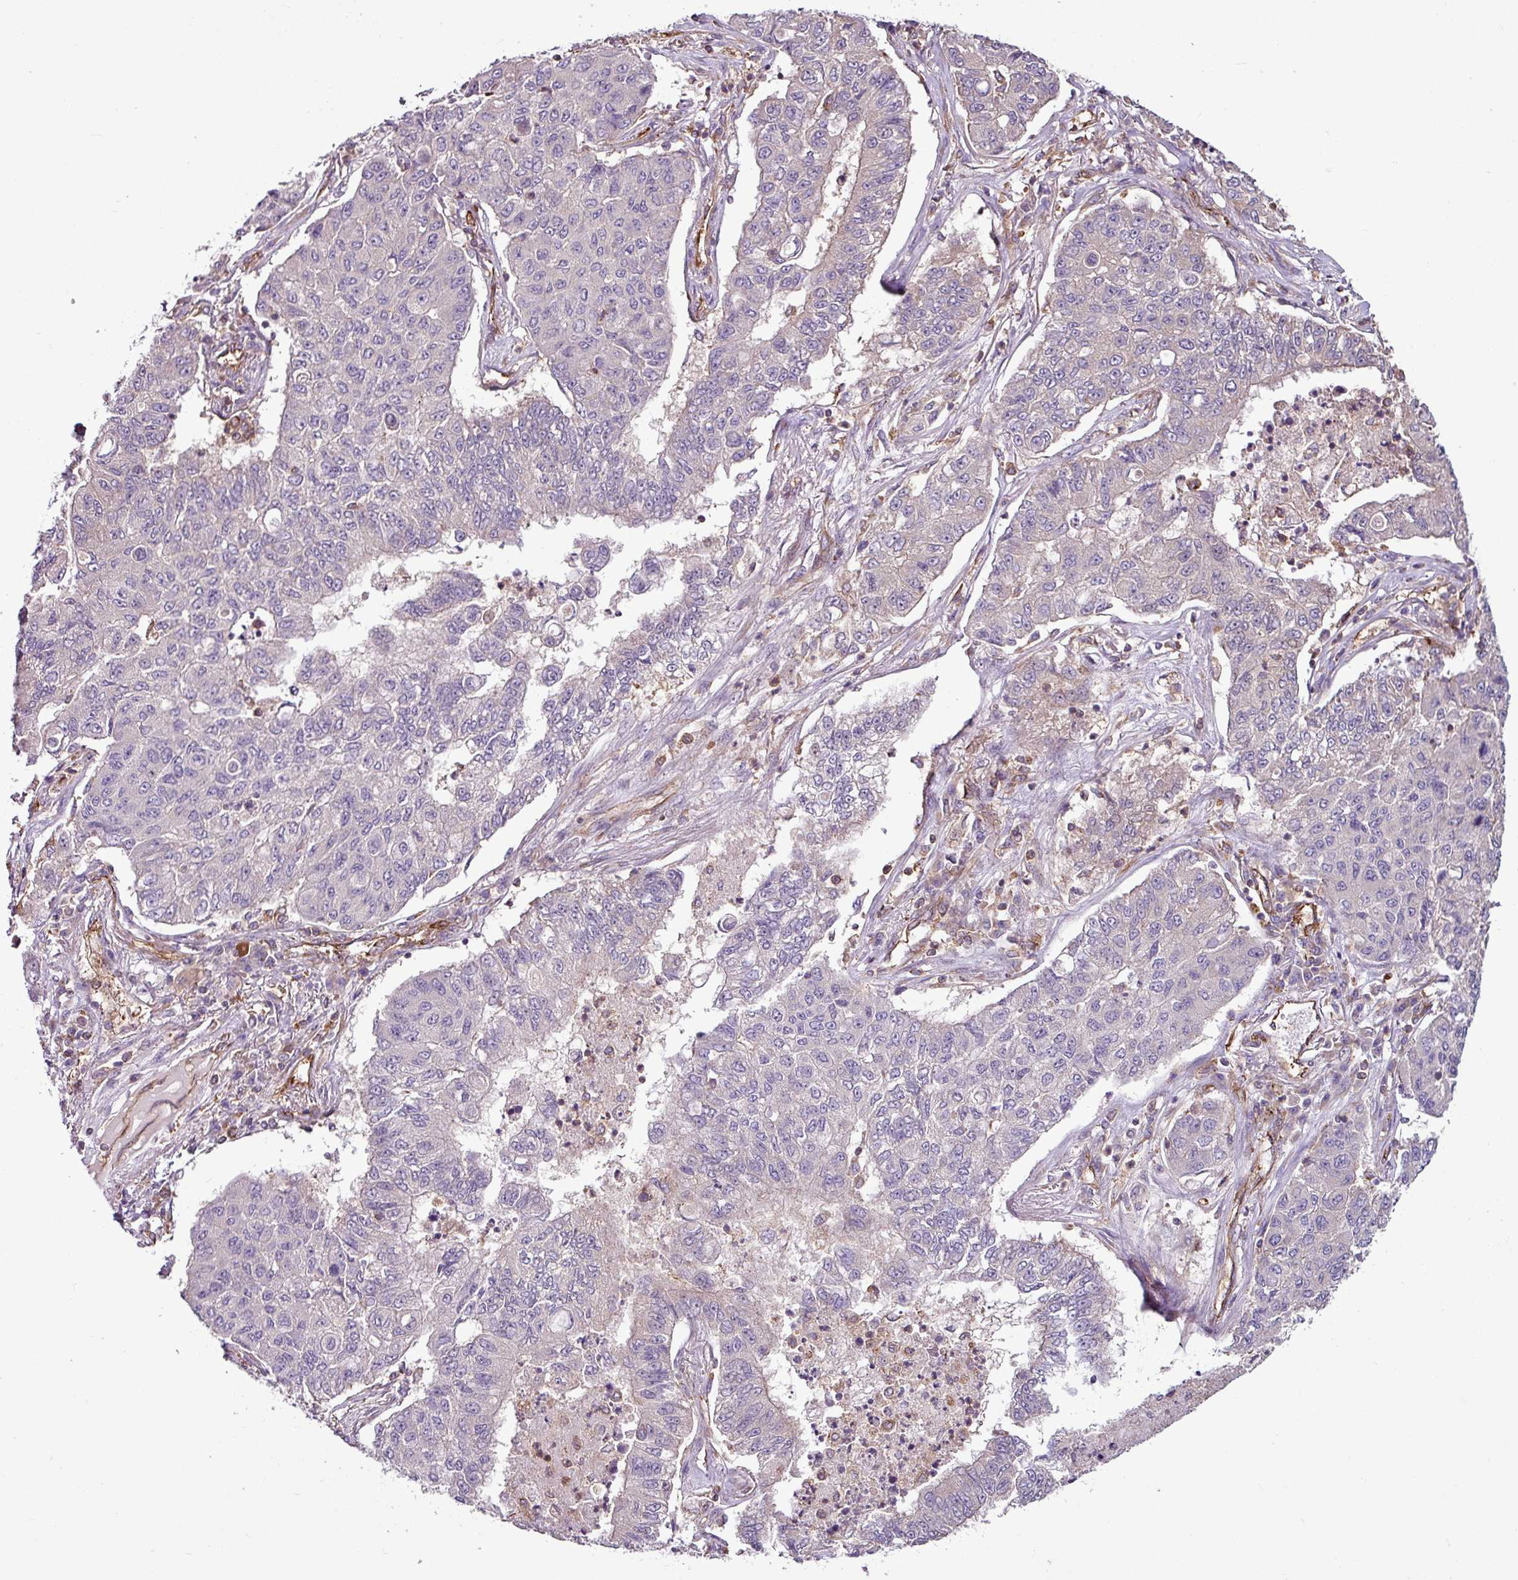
{"staining": {"intensity": "negative", "quantity": "none", "location": "none"}, "tissue": "lung cancer", "cell_type": "Tumor cells", "image_type": "cancer", "snomed": [{"axis": "morphology", "description": "Squamous cell carcinoma, NOS"}, {"axis": "topography", "description": "Lung"}], "caption": "DAB immunohistochemical staining of lung squamous cell carcinoma shows no significant positivity in tumor cells.", "gene": "ZNF106", "patient": {"sex": "male", "age": 74}}